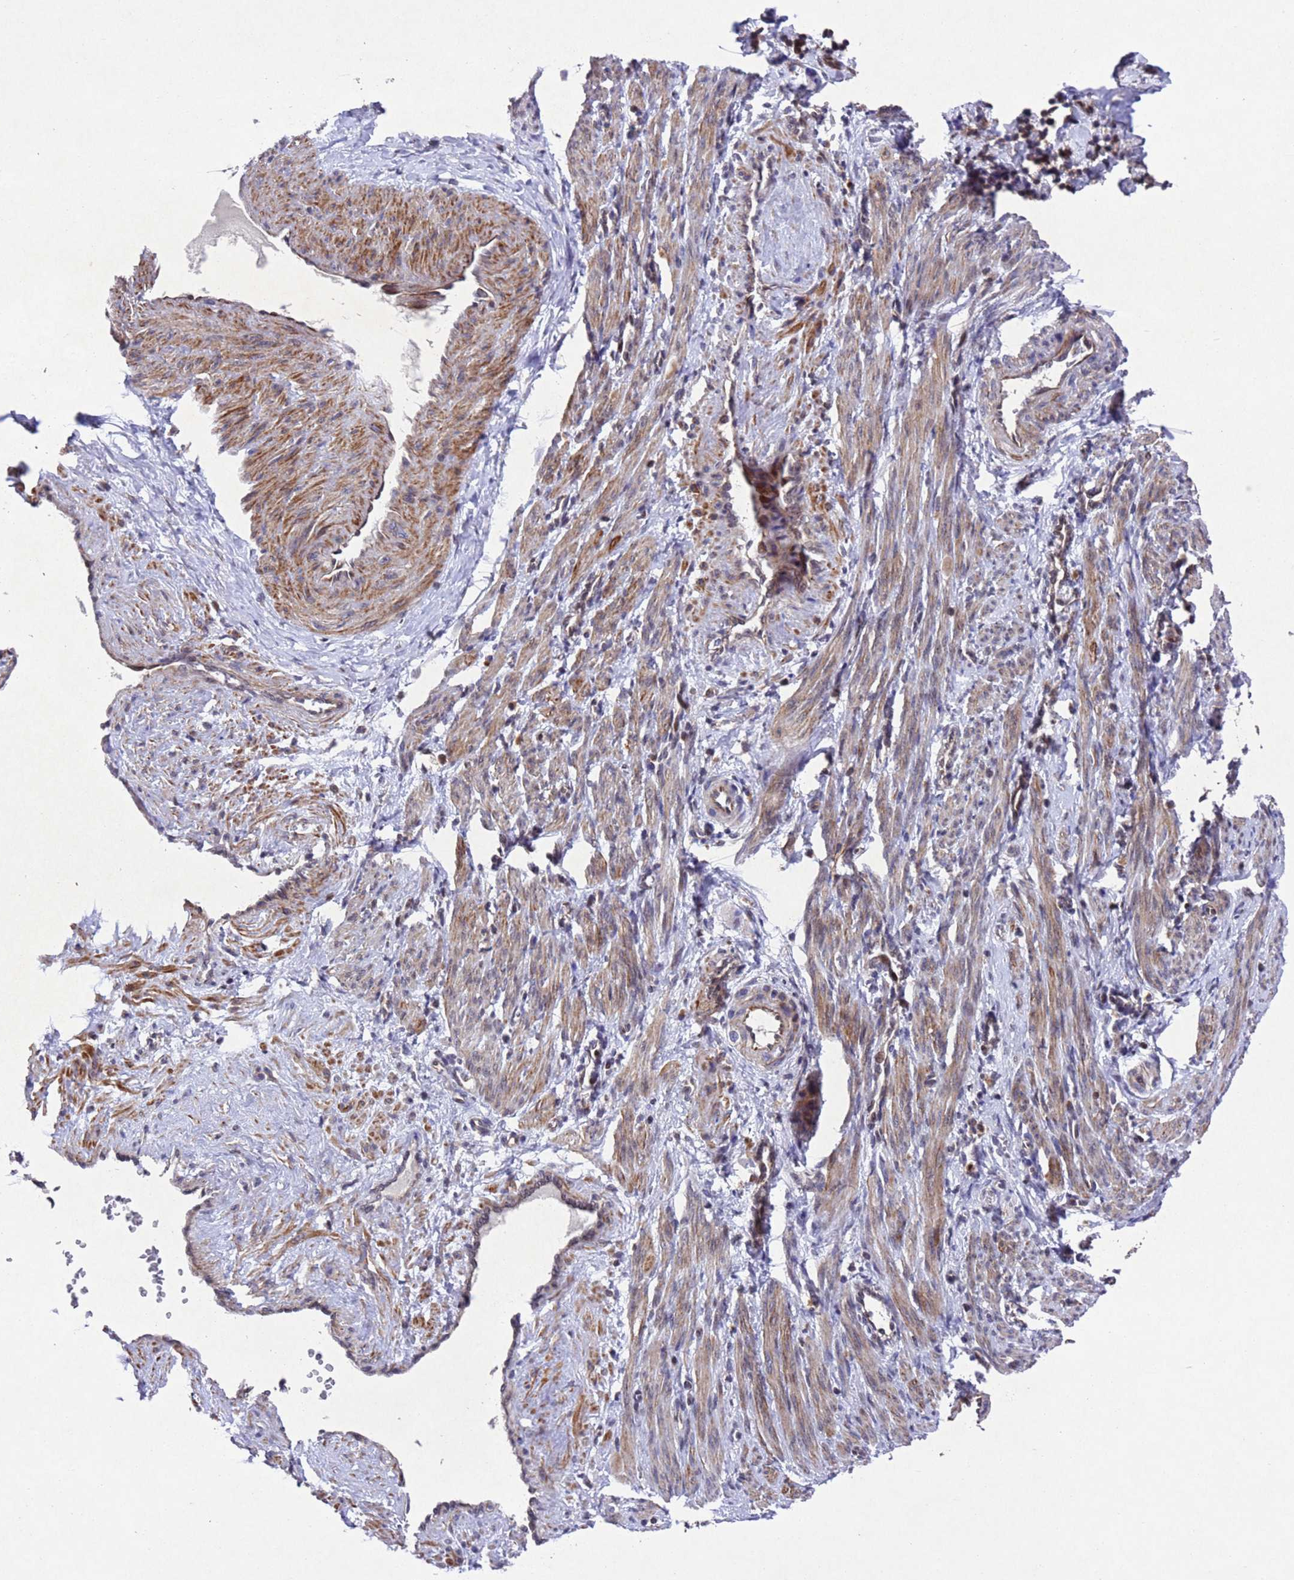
{"staining": {"intensity": "moderate", "quantity": ">75%", "location": "cytoplasmic/membranous"}, "tissue": "smooth muscle", "cell_type": "Smooth muscle cells", "image_type": "normal", "snomed": [{"axis": "morphology", "description": "Normal tissue, NOS"}, {"axis": "topography", "description": "Endometrium"}], "caption": "High-magnification brightfield microscopy of unremarkable smooth muscle stained with DAB (brown) and counterstained with hematoxylin (blue). smooth muscle cells exhibit moderate cytoplasmic/membranous expression is identified in about>75% of cells.", "gene": "TBK1", "patient": {"sex": "female", "age": 33}}